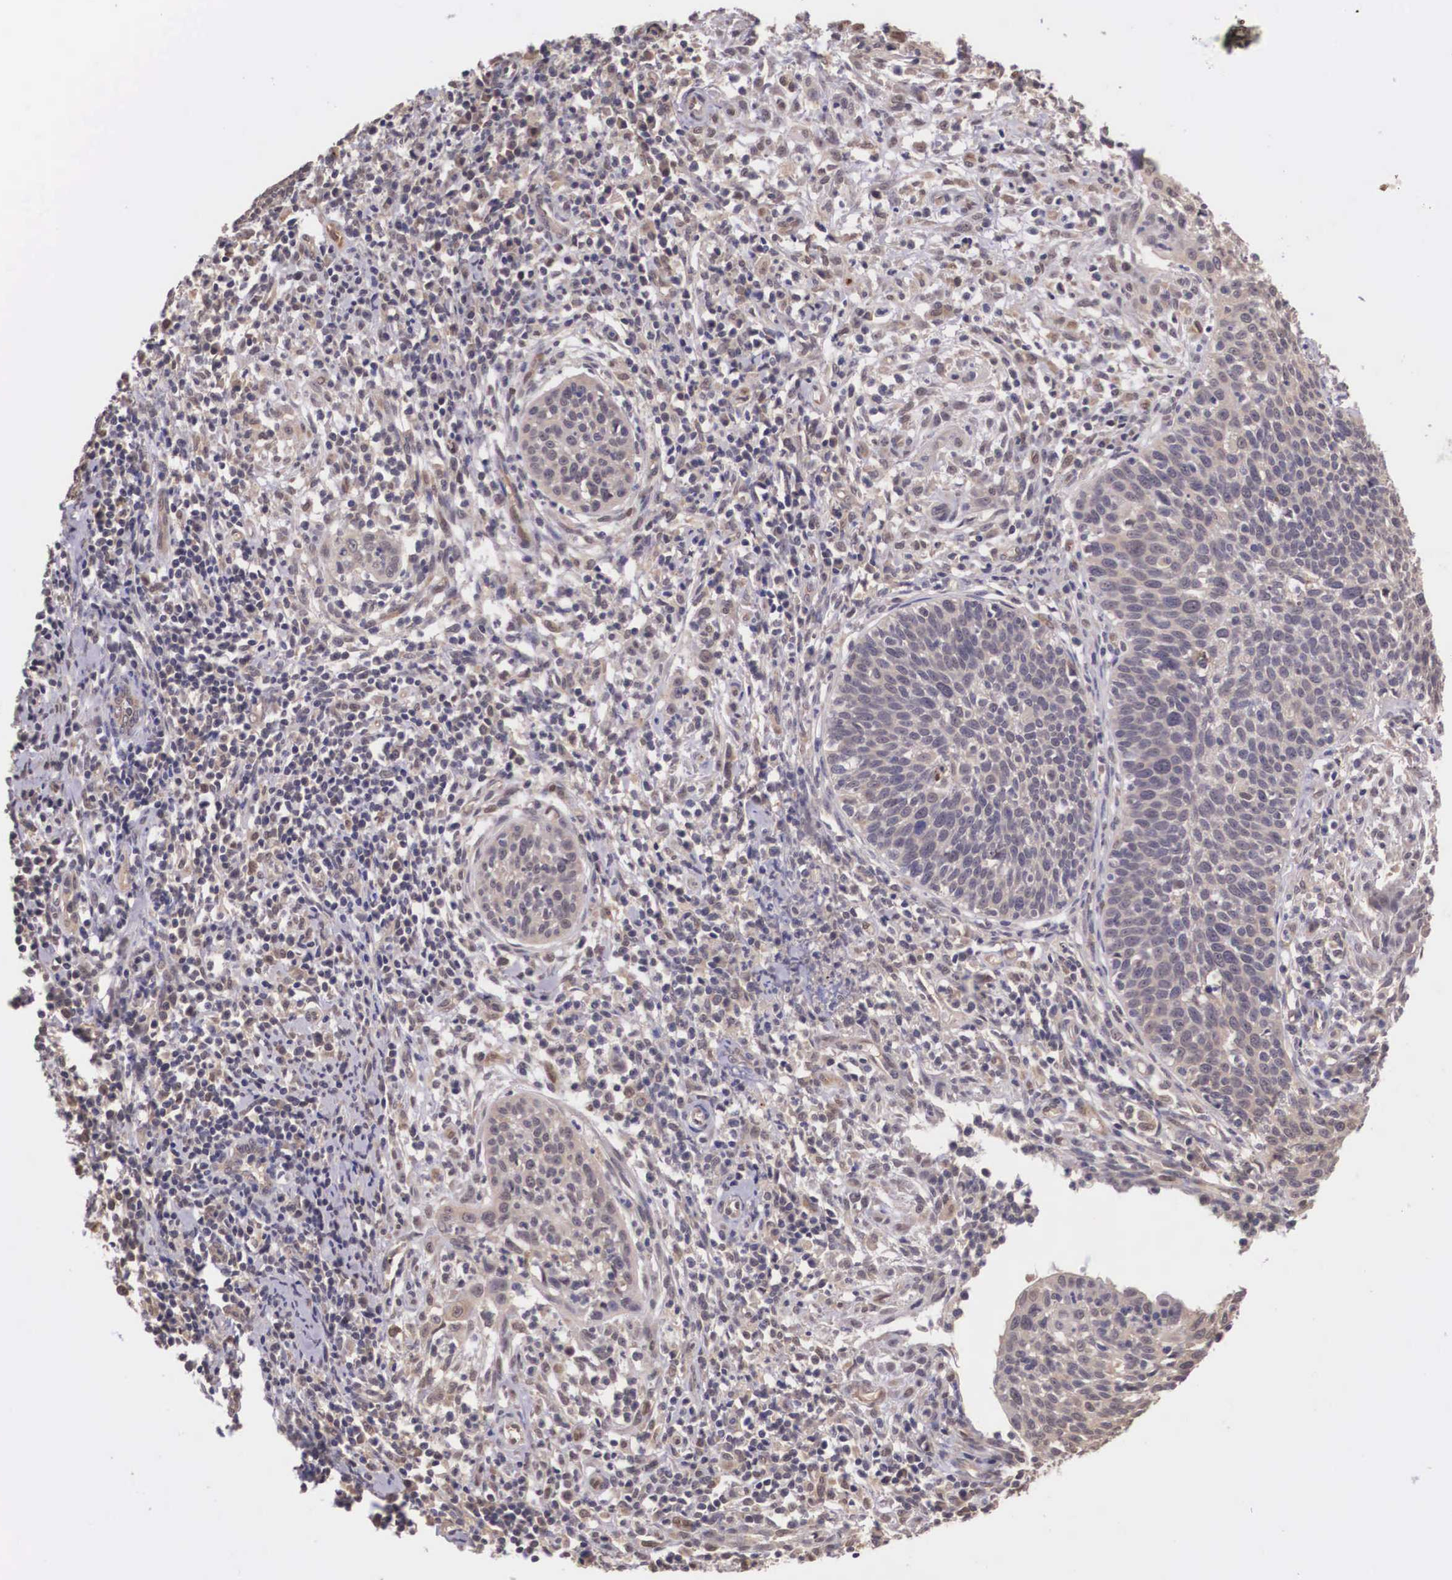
{"staining": {"intensity": "weak", "quantity": ">75%", "location": "cytoplasmic/membranous"}, "tissue": "cervical cancer", "cell_type": "Tumor cells", "image_type": "cancer", "snomed": [{"axis": "morphology", "description": "Squamous cell carcinoma, NOS"}, {"axis": "topography", "description": "Cervix"}], "caption": "The histopathology image exhibits a brown stain indicating the presence of a protein in the cytoplasmic/membranous of tumor cells in cervical squamous cell carcinoma. The protein is stained brown, and the nuclei are stained in blue (DAB (3,3'-diaminobenzidine) IHC with brightfield microscopy, high magnification).", "gene": "VASH1", "patient": {"sex": "female", "age": 41}}